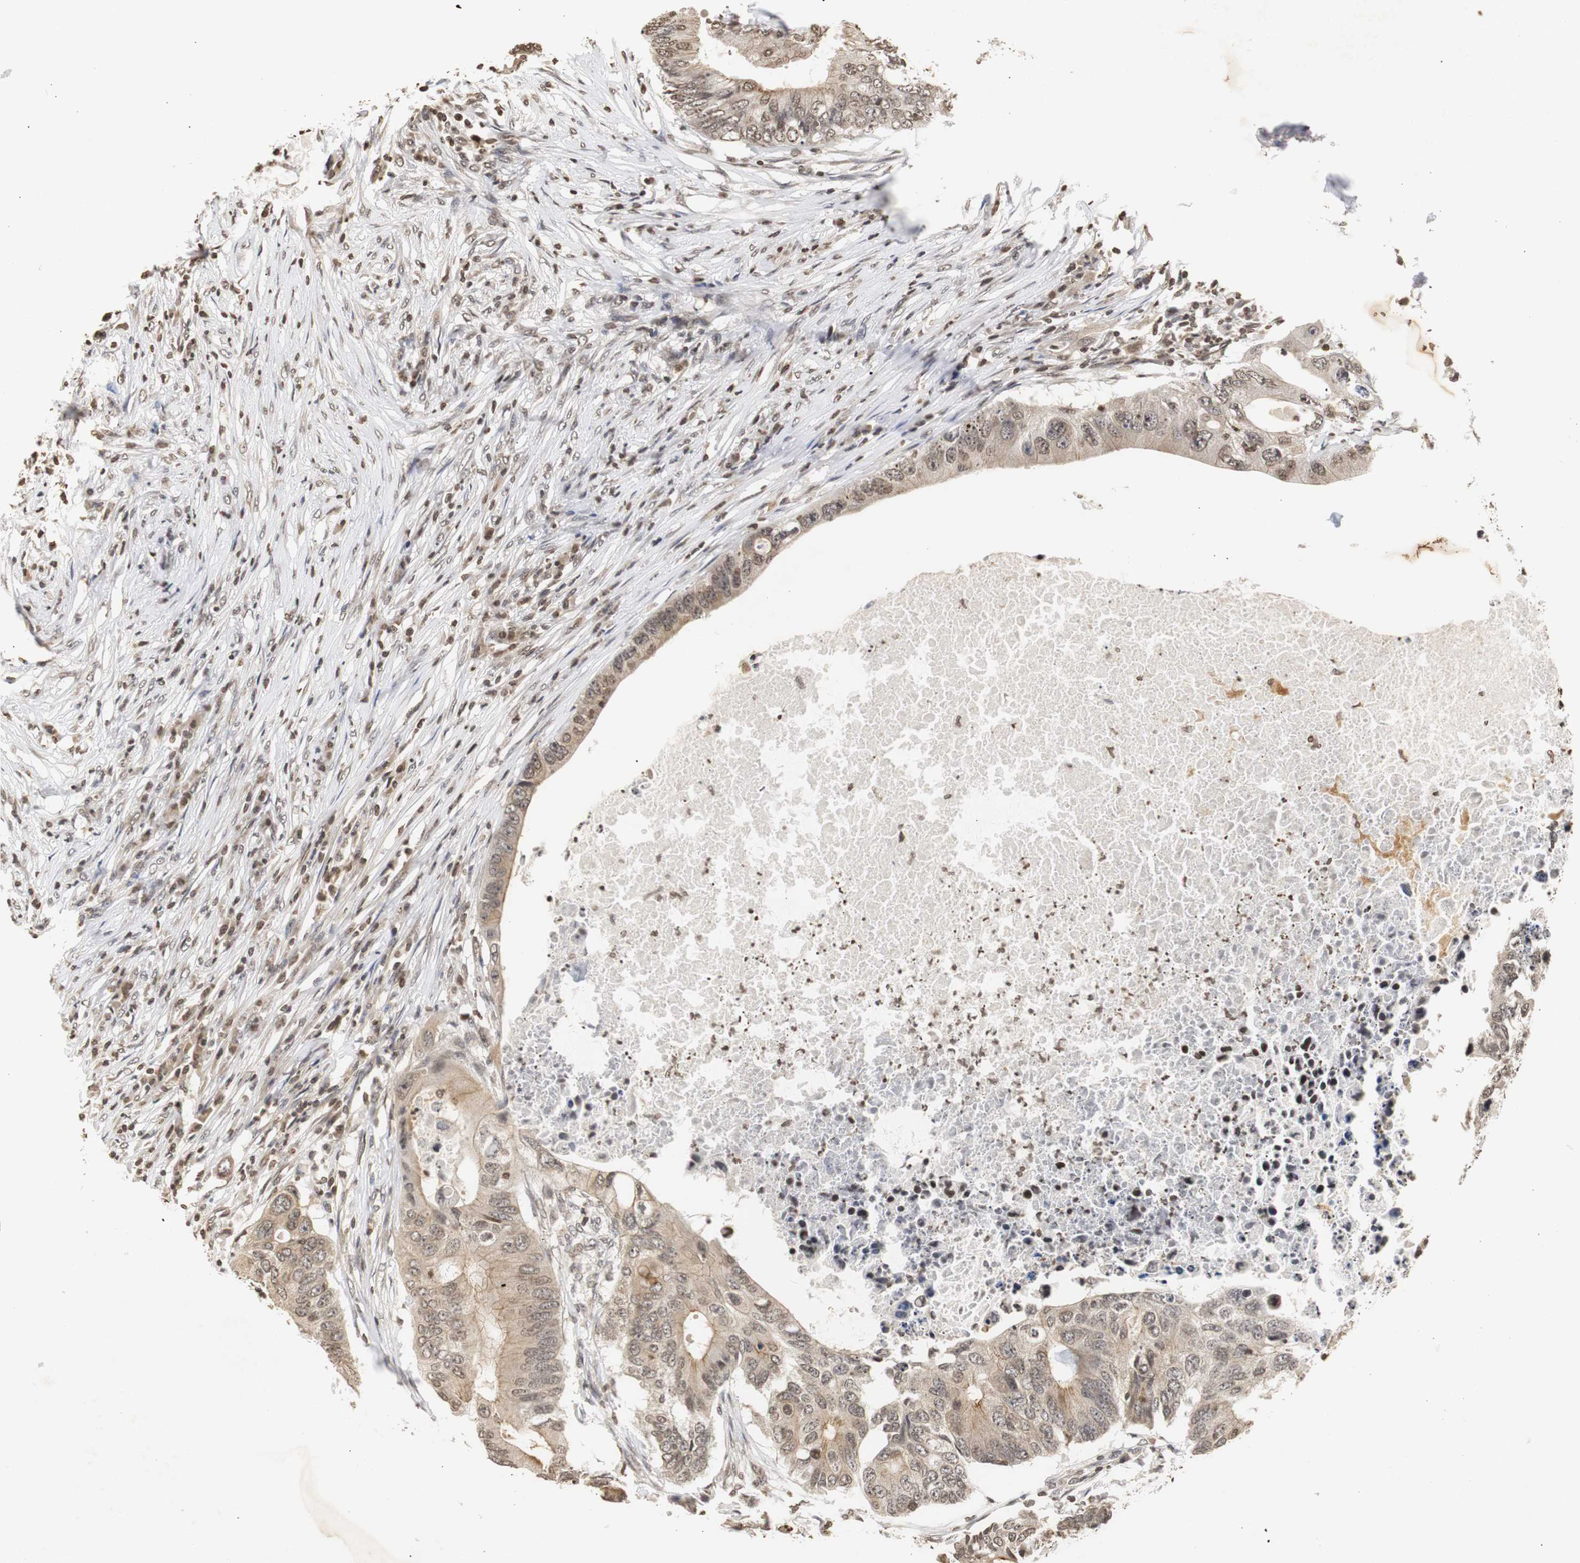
{"staining": {"intensity": "moderate", "quantity": ">75%", "location": "cytoplasmic/membranous"}, "tissue": "colorectal cancer", "cell_type": "Tumor cells", "image_type": "cancer", "snomed": [{"axis": "morphology", "description": "Adenocarcinoma, NOS"}, {"axis": "topography", "description": "Colon"}], "caption": "IHC image of human colorectal cancer stained for a protein (brown), which exhibits medium levels of moderate cytoplasmic/membranous staining in approximately >75% of tumor cells.", "gene": "ZFC3H1", "patient": {"sex": "male", "age": 71}}